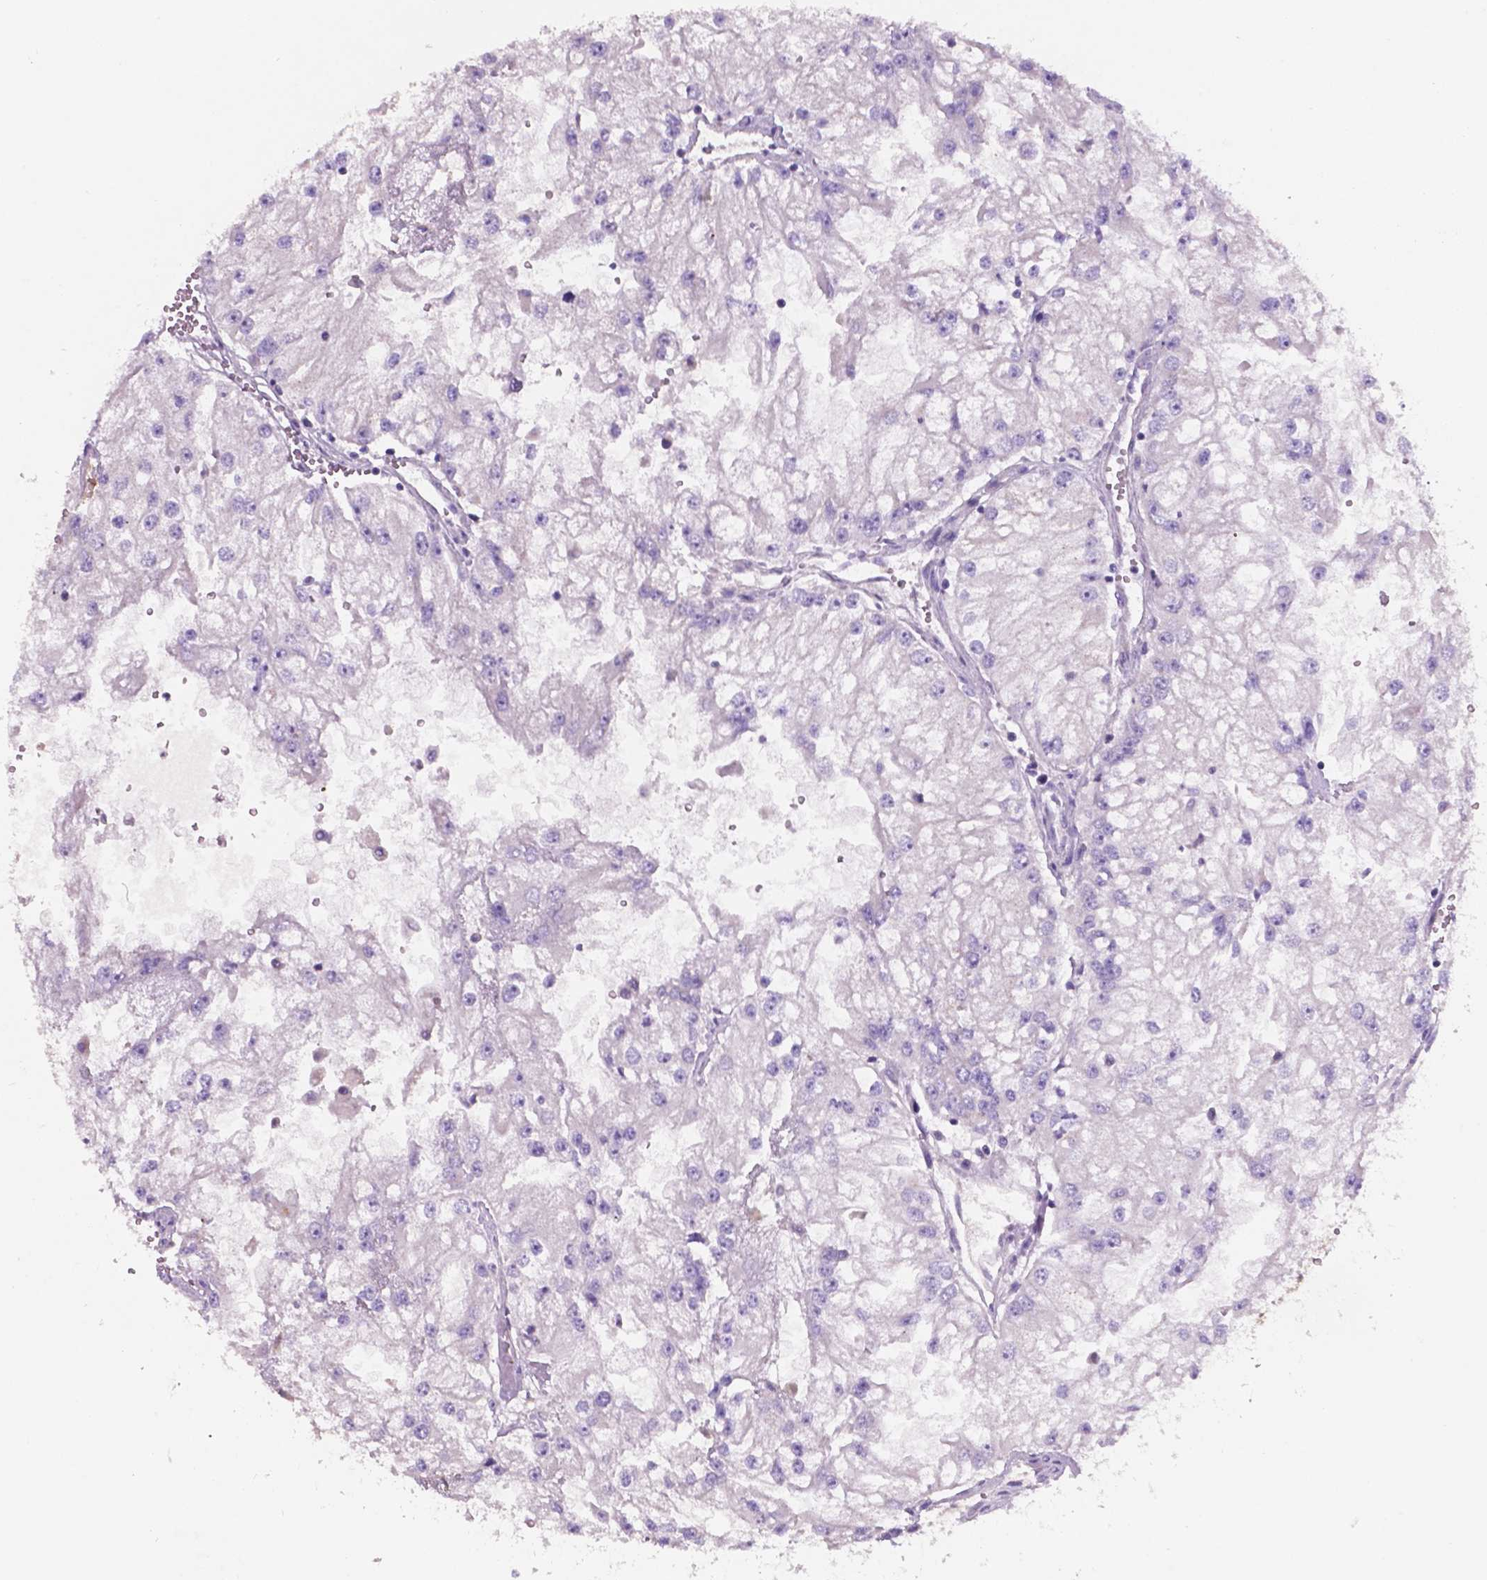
{"staining": {"intensity": "negative", "quantity": "none", "location": "none"}, "tissue": "renal cancer", "cell_type": "Tumor cells", "image_type": "cancer", "snomed": [{"axis": "morphology", "description": "Adenocarcinoma, NOS"}, {"axis": "topography", "description": "Kidney"}], "caption": "This is an immunohistochemistry image of human renal cancer. There is no positivity in tumor cells.", "gene": "MKRN2OS", "patient": {"sex": "male", "age": 59}}